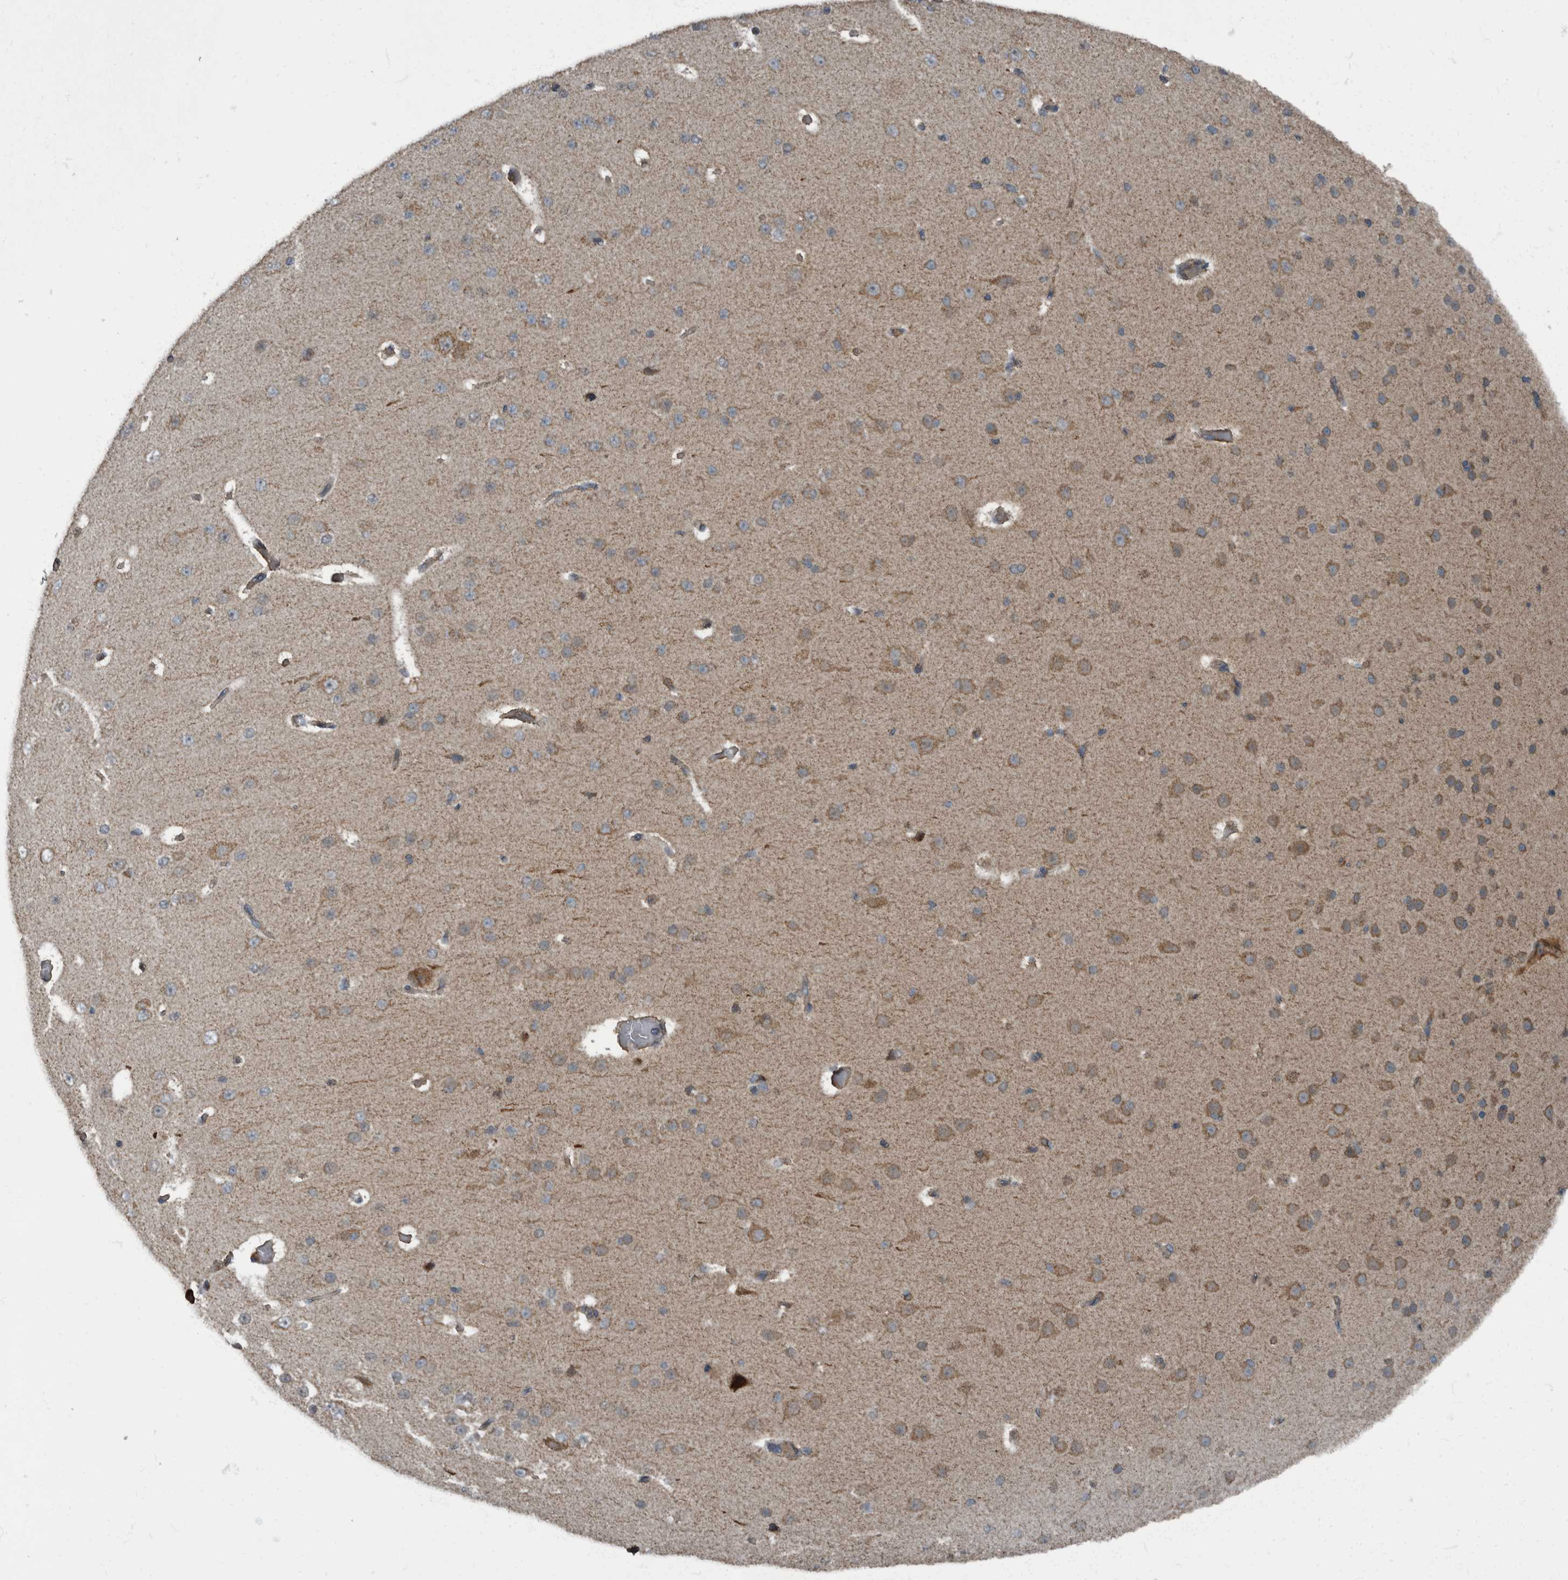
{"staining": {"intensity": "negative", "quantity": "none", "location": "none"}, "tissue": "cerebral cortex", "cell_type": "Endothelial cells", "image_type": "normal", "snomed": [{"axis": "morphology", "description": "Normal tissue, NOS"}, {"axis": "morphology", "description": "Developmental malformation"}, {"axis": "topography", "description": "Cerebral cortex"}], "caption": "IHC image of normal cerebral cortex: cerebral cortex stained with DAB (3,3'-diaminobenzidine) reveals no significant protein positivity in endothelial cells.", "gene": "RABGGTB", "patient": {"sex": "female", "age": 30}}